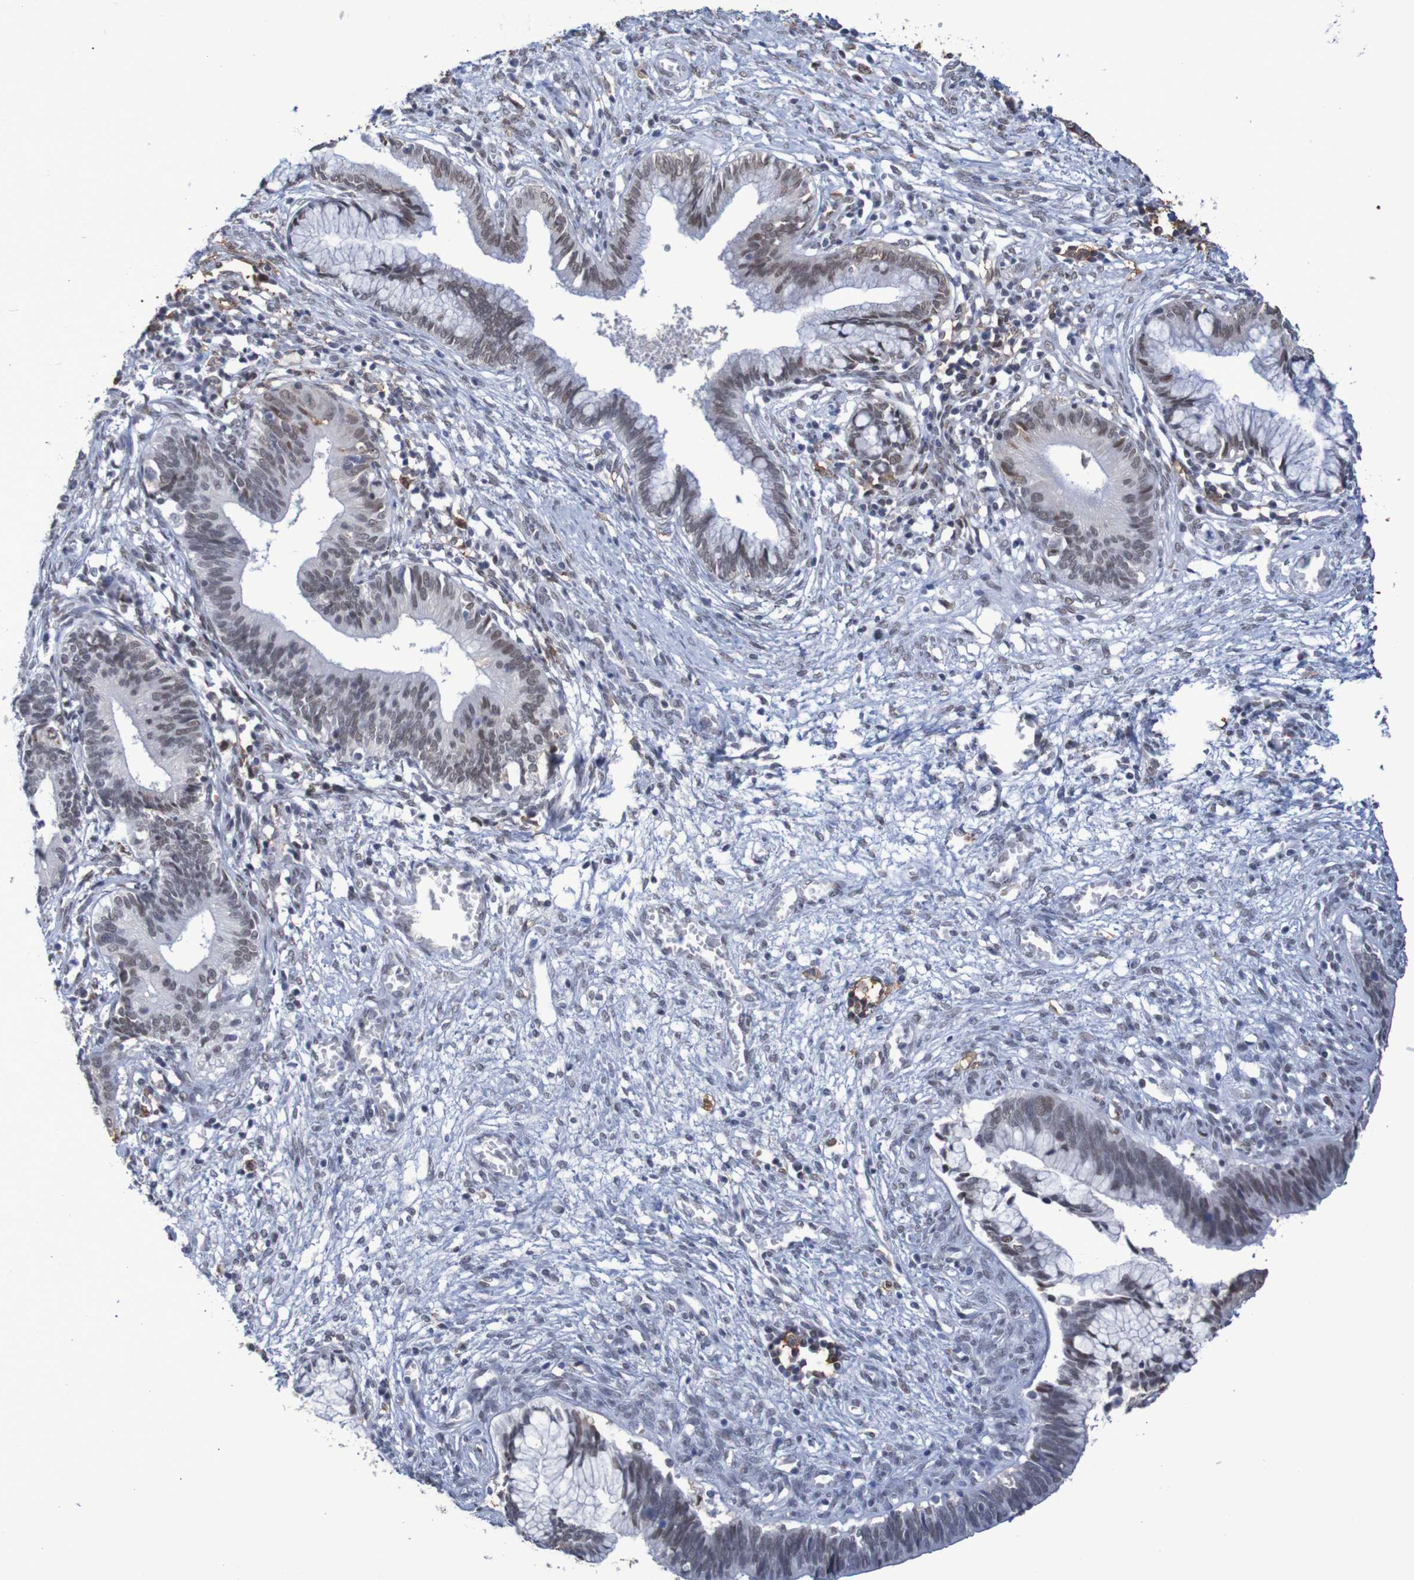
{"staining": {"intensity": "moderate", "quantity": ">75%", "location": "nuclear"}, "tissue": "cervical cancer", "cell_type": "Tumor cells", "image_type": "cancer", "snomed": [{"axis": "morphology", "description": "Adenocarcinoma, NOS"}, {"axis": "topography", "description": "Cervix"}], "caption": "Cervical adenocarcinoma stained with immunohistochemistry (IHC) reveals moderate nuclear staining in about >75% of tumor cells.", "gene": "MRTFB", "patient": {"sex": "female", "age": 44}}